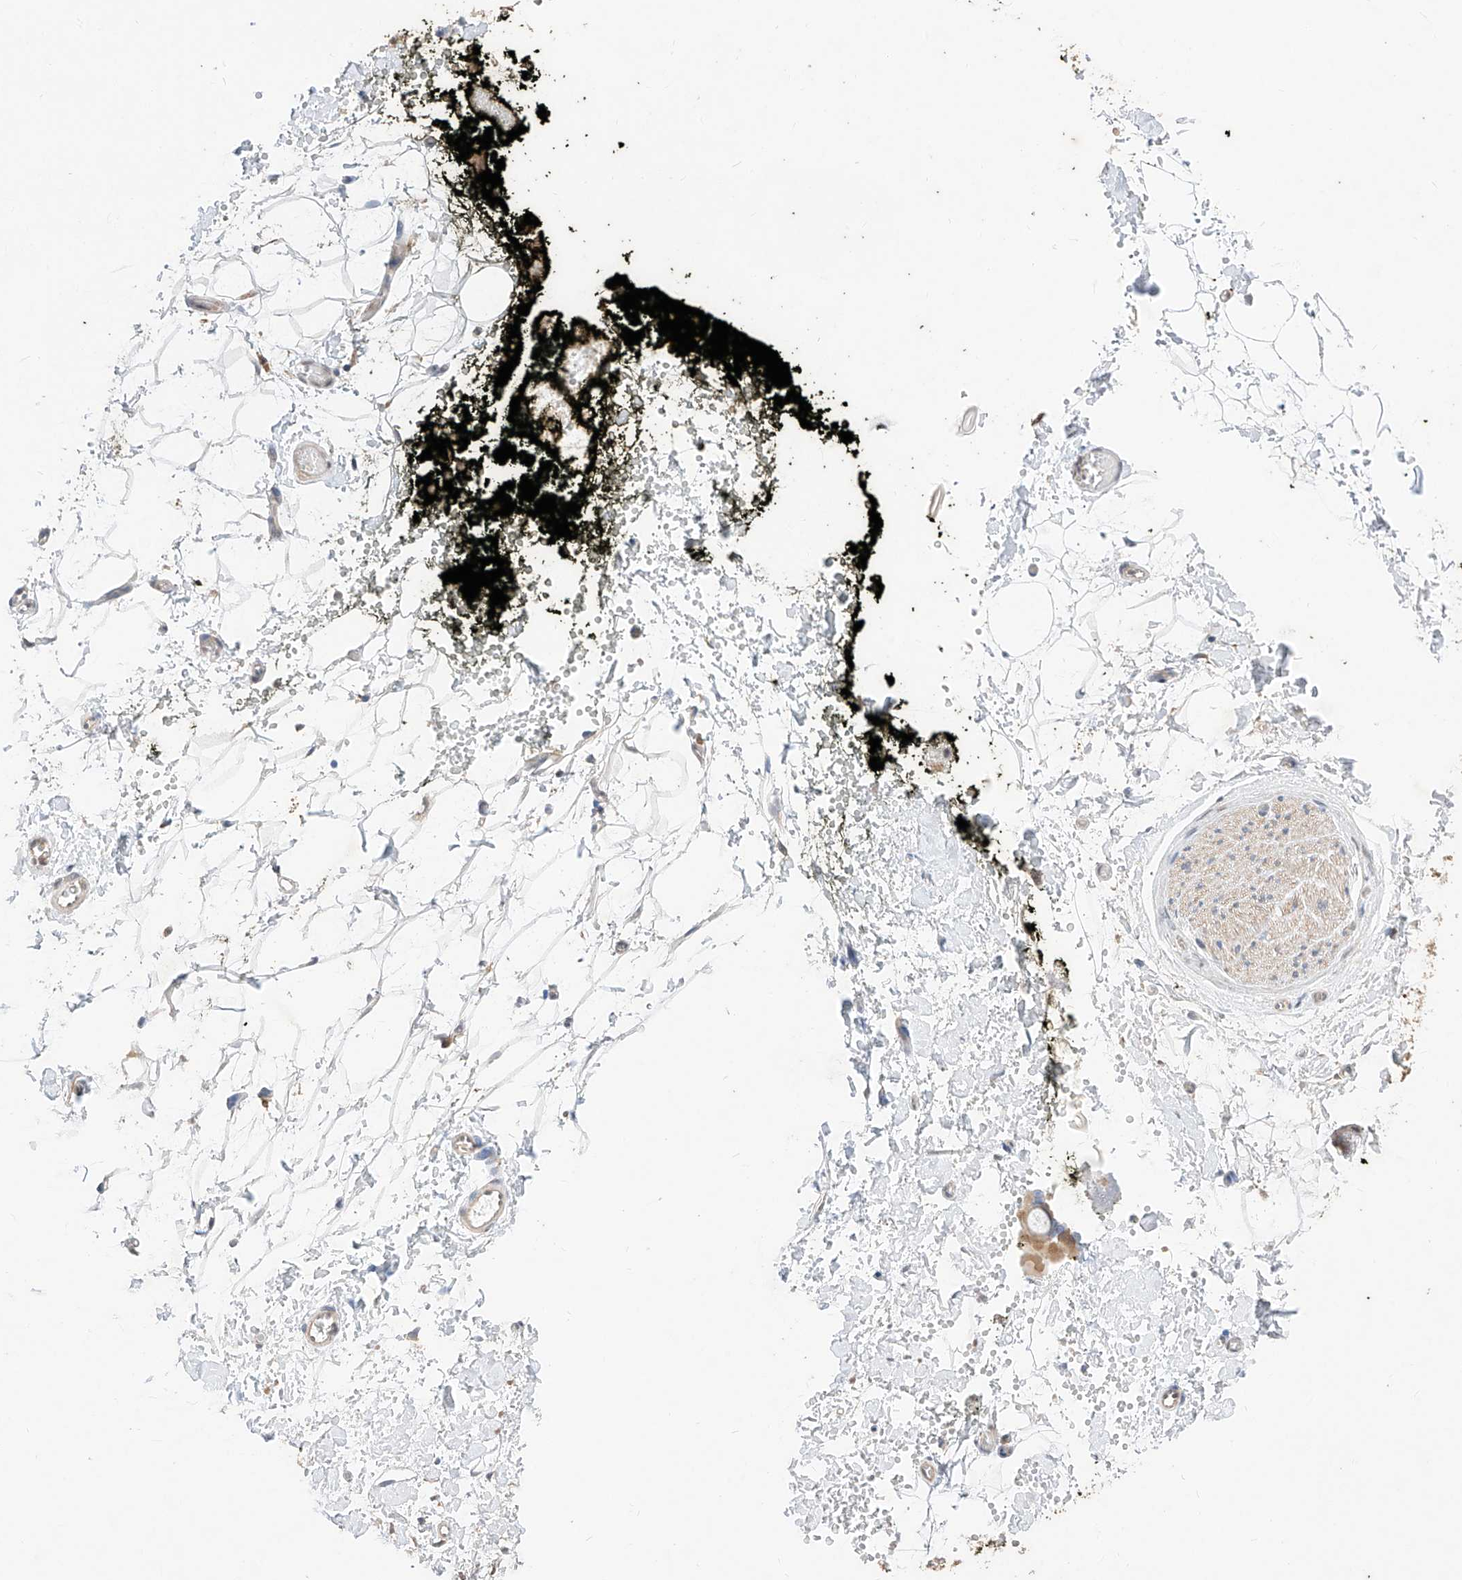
{"staining": {"intensity": "negative", "quantity": "none", "location": "none"}, "tissue": "adipose tissue", "cell_type": "Adipocytes", "image_type": "normal", "snomed": [{"axis": "morphology", "description": "Normal tissue, NOS"}, {"axis": "morphology", "description": "Adenocarcinoma, NOS"}, {"axis": "topography", "description": "Pancreas"}, {"axis": "topography", "description": "Peripheral nerve tissue"}], "caption": "Protein analysis of unremarkable adipose tissue shows no significant staining in adipocytes. Brightfield microscopy of immunohistochemistry stained with DAB (3,3'-diaminobenzidine) (brown) and hematoxylin (blue), captured at high magnification.", "gene": "ZSCAN4", "patient": {"sex": "male", "age": 59}}